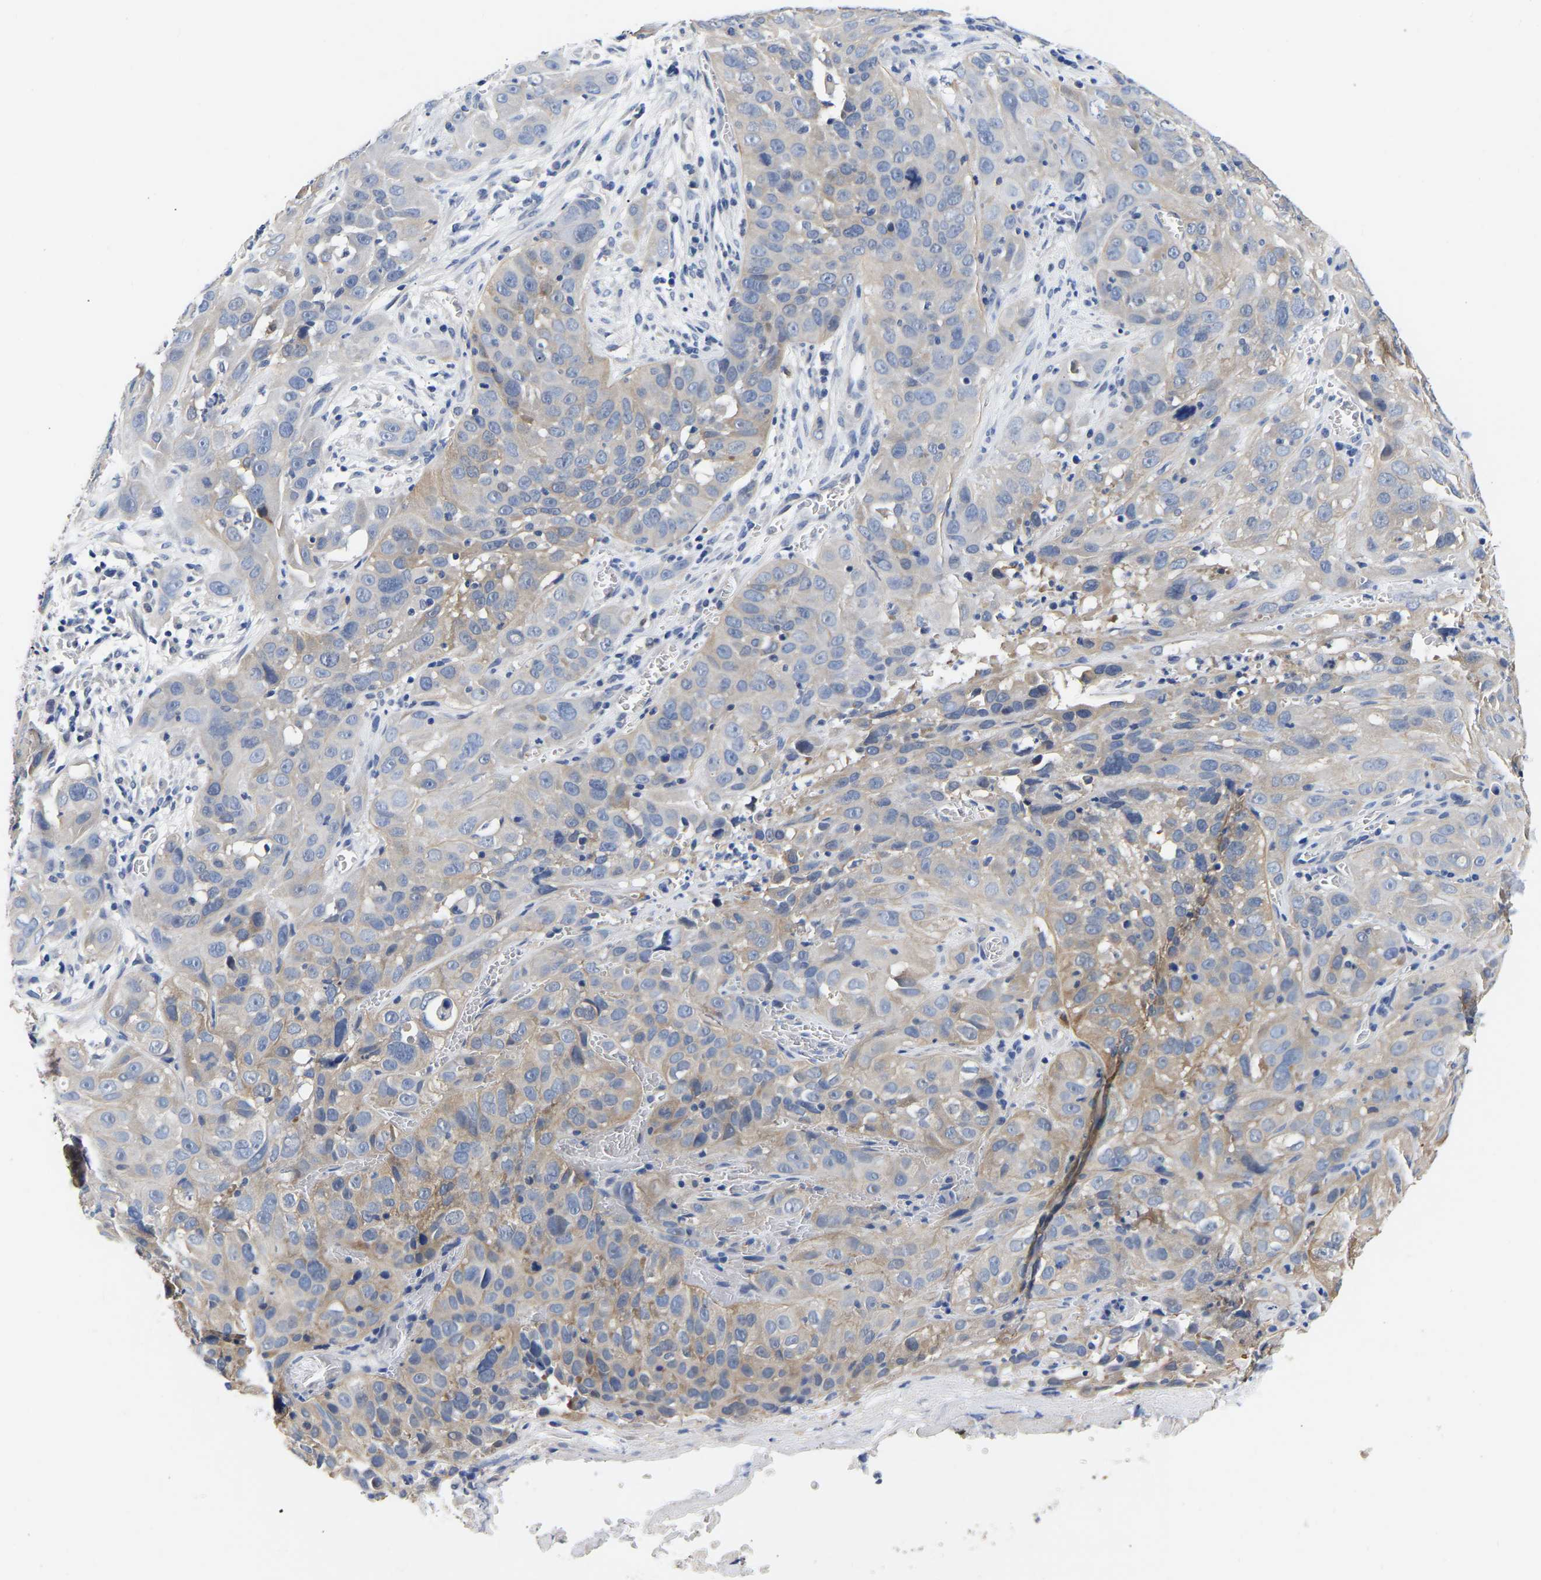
{"staining": {"intensity": "weak", "quantity": "<25%", "location": "cytoplasmic/membranous"}, "tissue": "cervical cancer", "cell_type": "Tumor cells", "image_type": "cancer", "snomed": [{"axis": "morphology", "description": "Squamous cell carcinoma, NOS"}, {"axis": "topography", "description": "Cervix"}], "caption": "IHC of human cervical cancer (squamous cell carcinoma) exhibits no expression in tumor cells.", "gene": "CCDC6", "patient": {"sex": "female", "age": 32}}